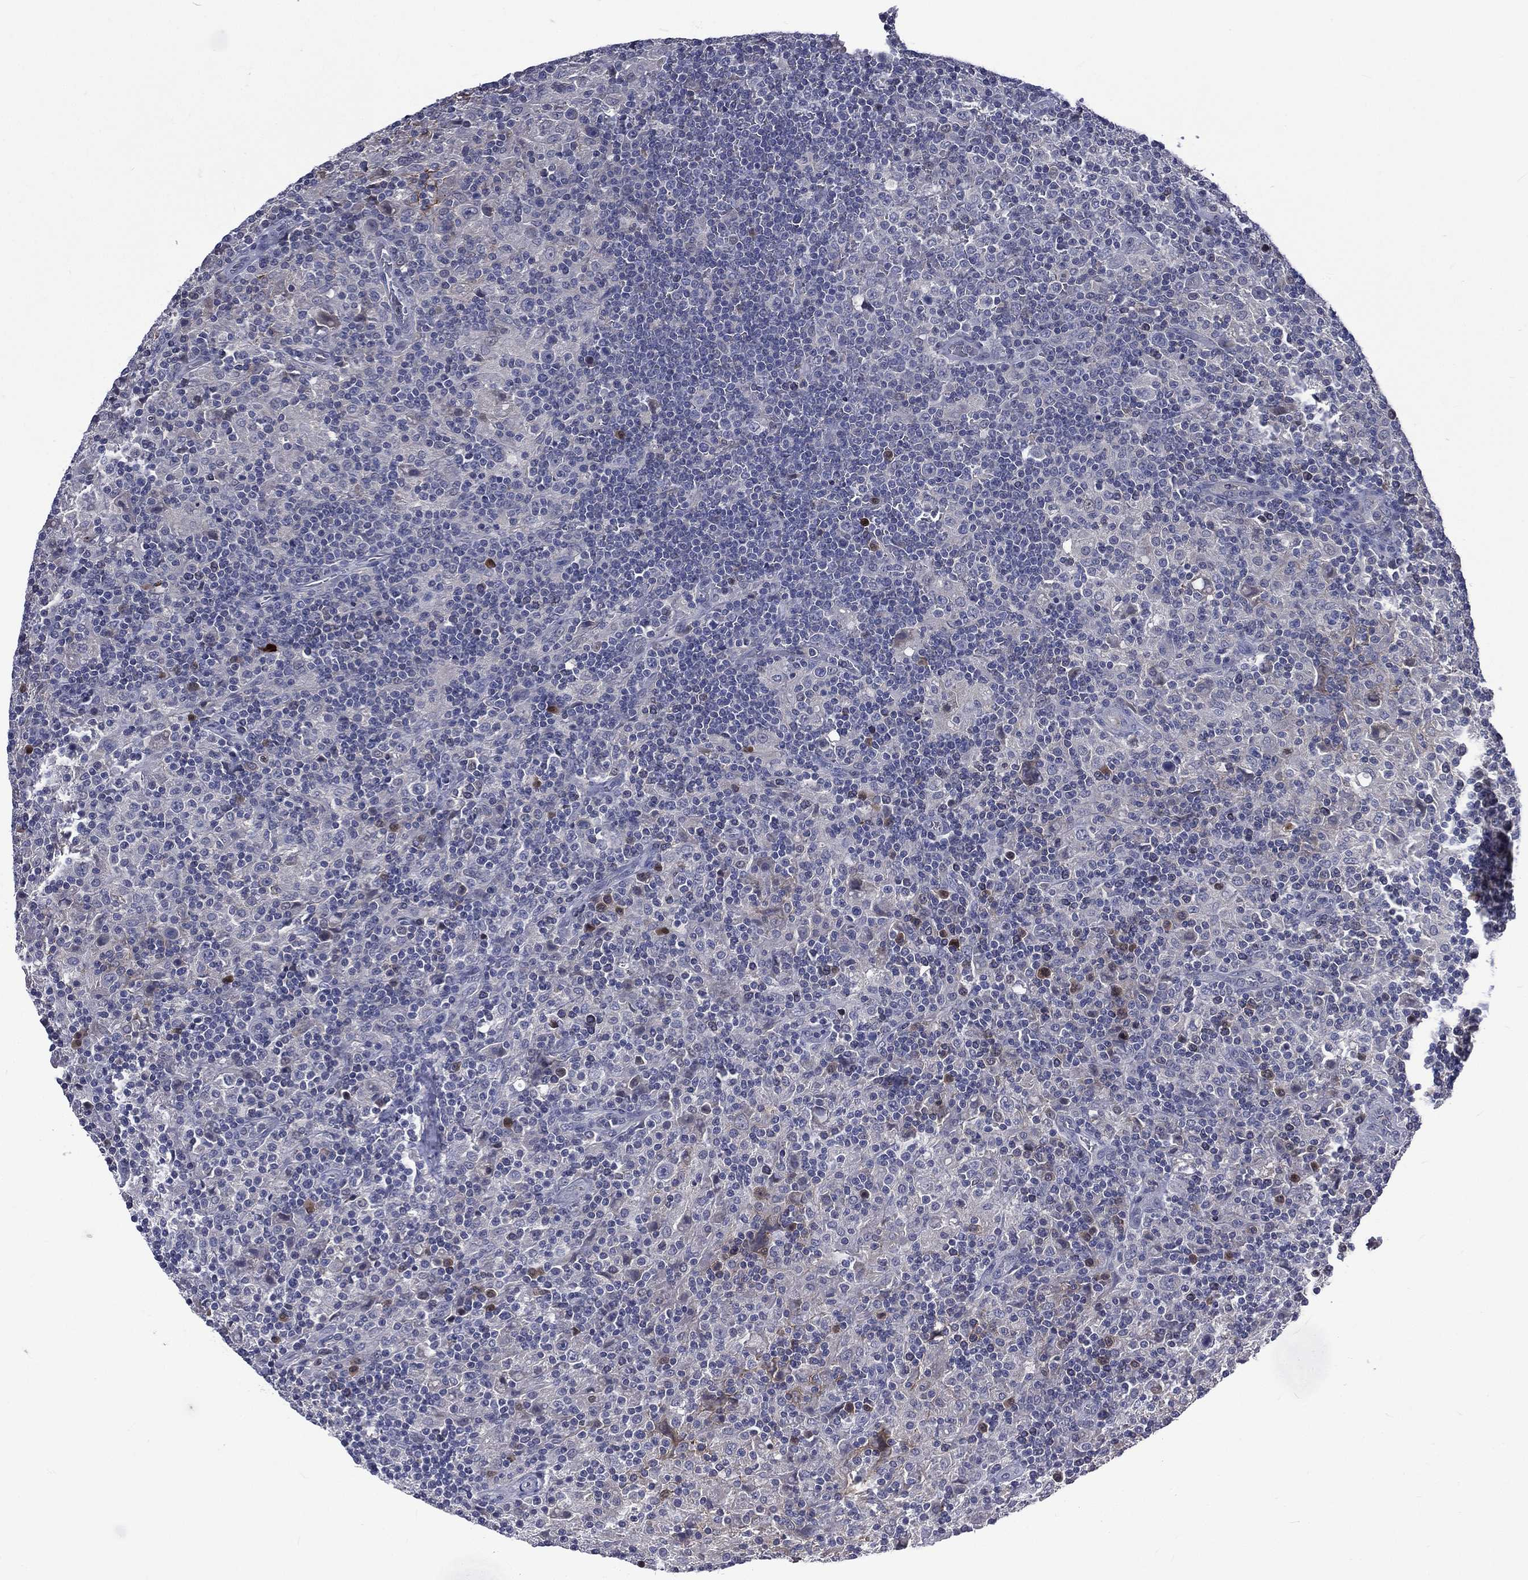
{"staining": {"intensity": "negative", "quantity": "none", "location": "none"}, "tissue": "lymphoma", "cell_type": "Tumor cells", "image_type": "cancer", "snomed": [{"axis": "morphology", "description": "Hodgkin's disease, NOS"}, {"axis": "topography", "description": "Lymph node"}], "caption": "Tumor cells are negative for protein expression in human Hodgkin's disease.", "gene": "CA12", "patient": {"sex": "male", "age": 70}}